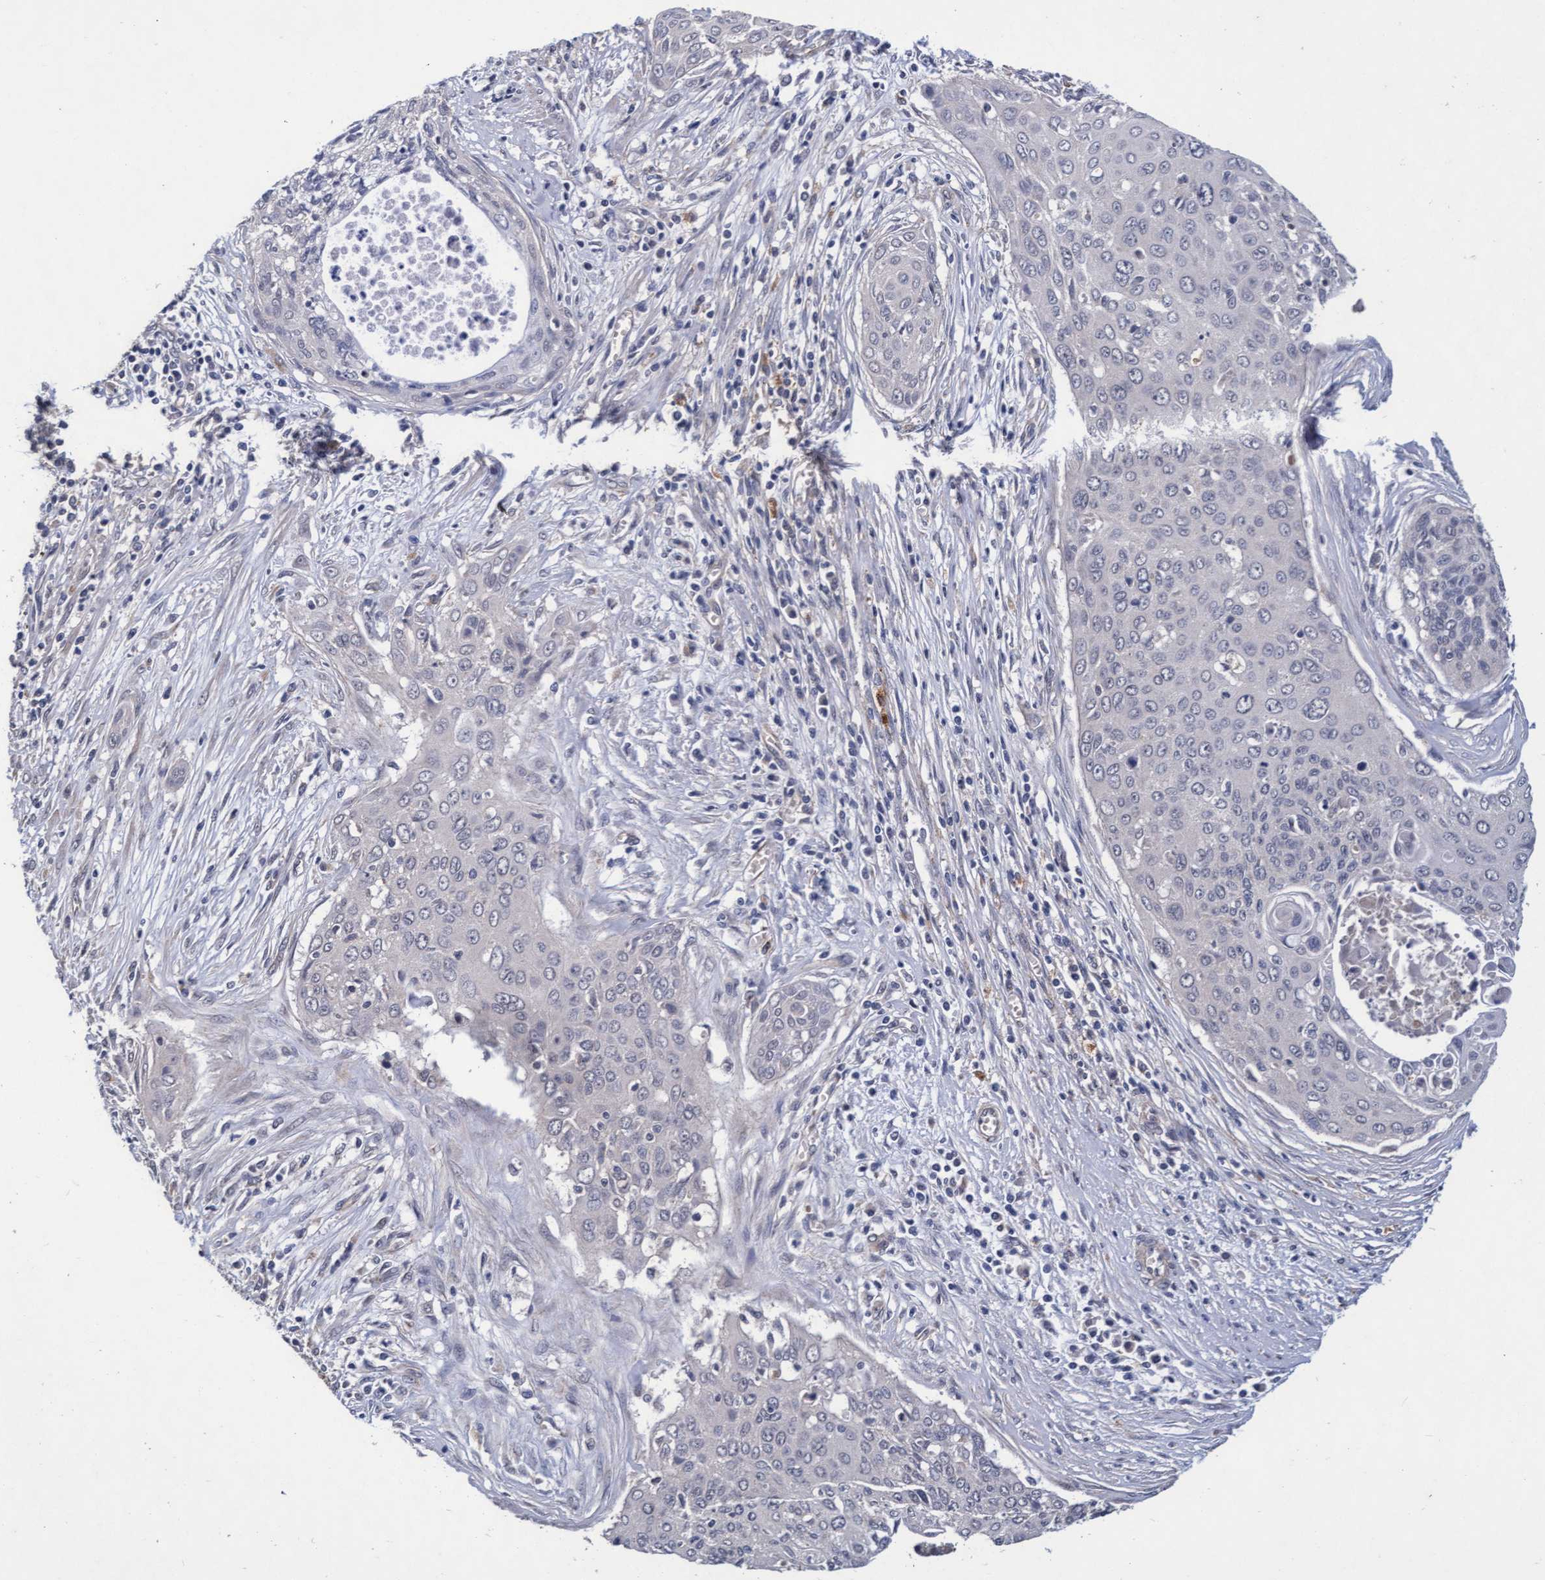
{"staining": {"intensity": "negative", "quantity": "none", "location": "none"}, "tissue": "cervical cancer", "cell_type": "Tumor cells", "image_type": "cancer", "snomed": [{"axis": "morphology", "description": "Squamous cell carcinoma, NOS"}, {"axis": "topography", "description": "Cervix"}], "caption": "A histopathology image of human cervical squamous cell carcinoma is negative for staining in tumor cells.", "gene": "CPQ", "patient": {"sex": "female", "age": 55}}